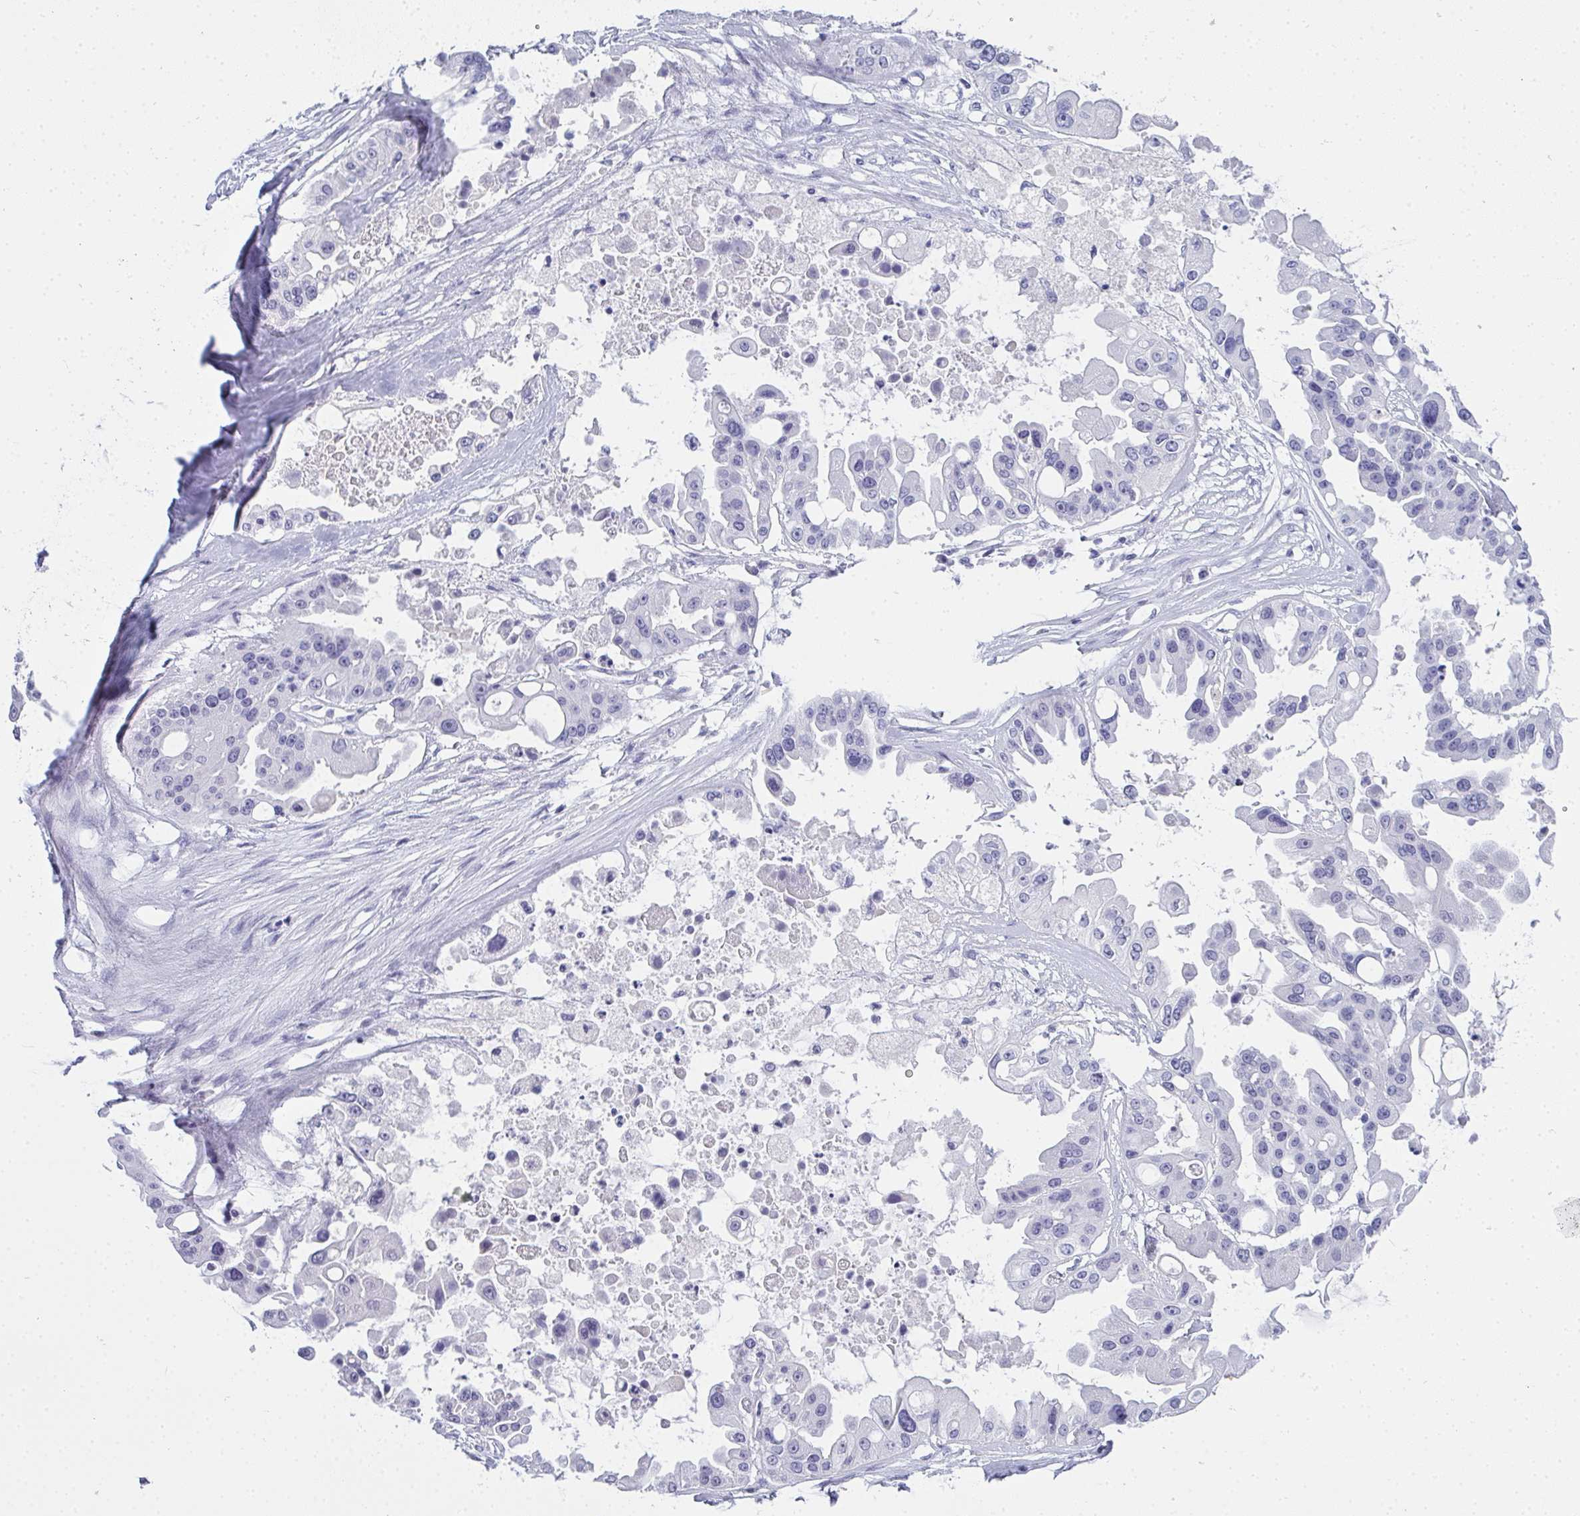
{"staining": {"intensity": "negative", "quantity": "none", "location": "none"}, "tissue": "ovarian cancer", "cell_type": "Tumor cells", "image_type": "cancer", "snomed": [{"axis": "morphology", "description": "Cystadenocarcinoma, serous, NOS"}, {"axis": "topography", "description": "Ovary"}], "caption": "Immunohistochemical staining of human serous cystadenocarcinoma (ovarian) shows no significant positivity in tumor cells.", "gene": "SLC36A2", "patient": {"sex": "female", "age": 56}}